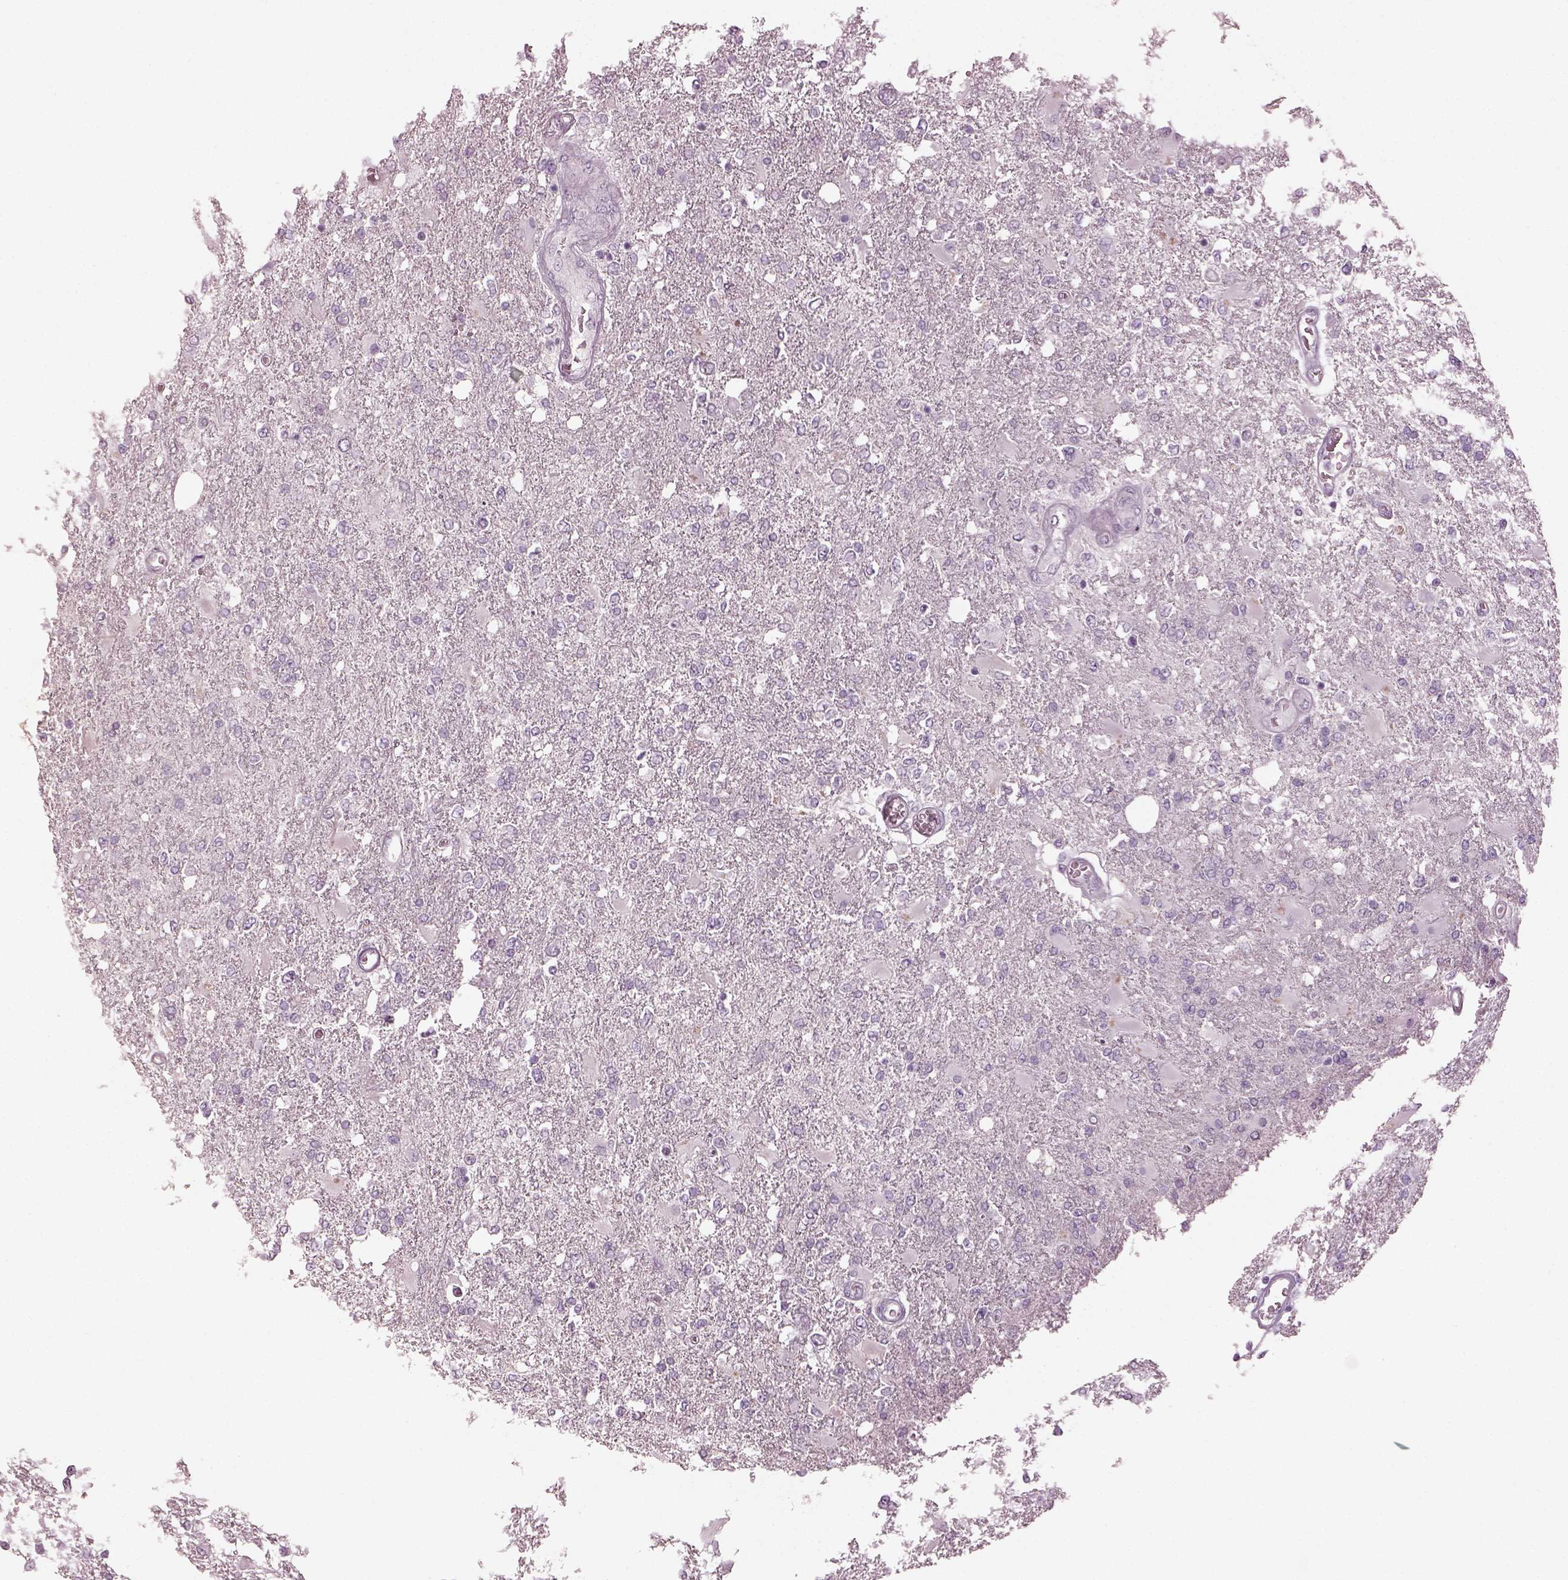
{"staining": {"intensity": "negative", "quantity": "none", "location": "none"}, "tissue": "glioma", "cell_type": "Tumor cells", "image_type": "cancer", "snomed": [{"axis": "morphology", "description": "Glioma, malignant, High grade"}, {"axis": "topography", "description": "Cerebral cortex"}], "caption": "High magnification brightfield microscopy of glioma stained with DAB (brown) and counterstained with hematoxylin (blue): tumor cells show no significant staining.", "gene": "SPATA6L", "patient": {"sex": "male", "age": 79}}